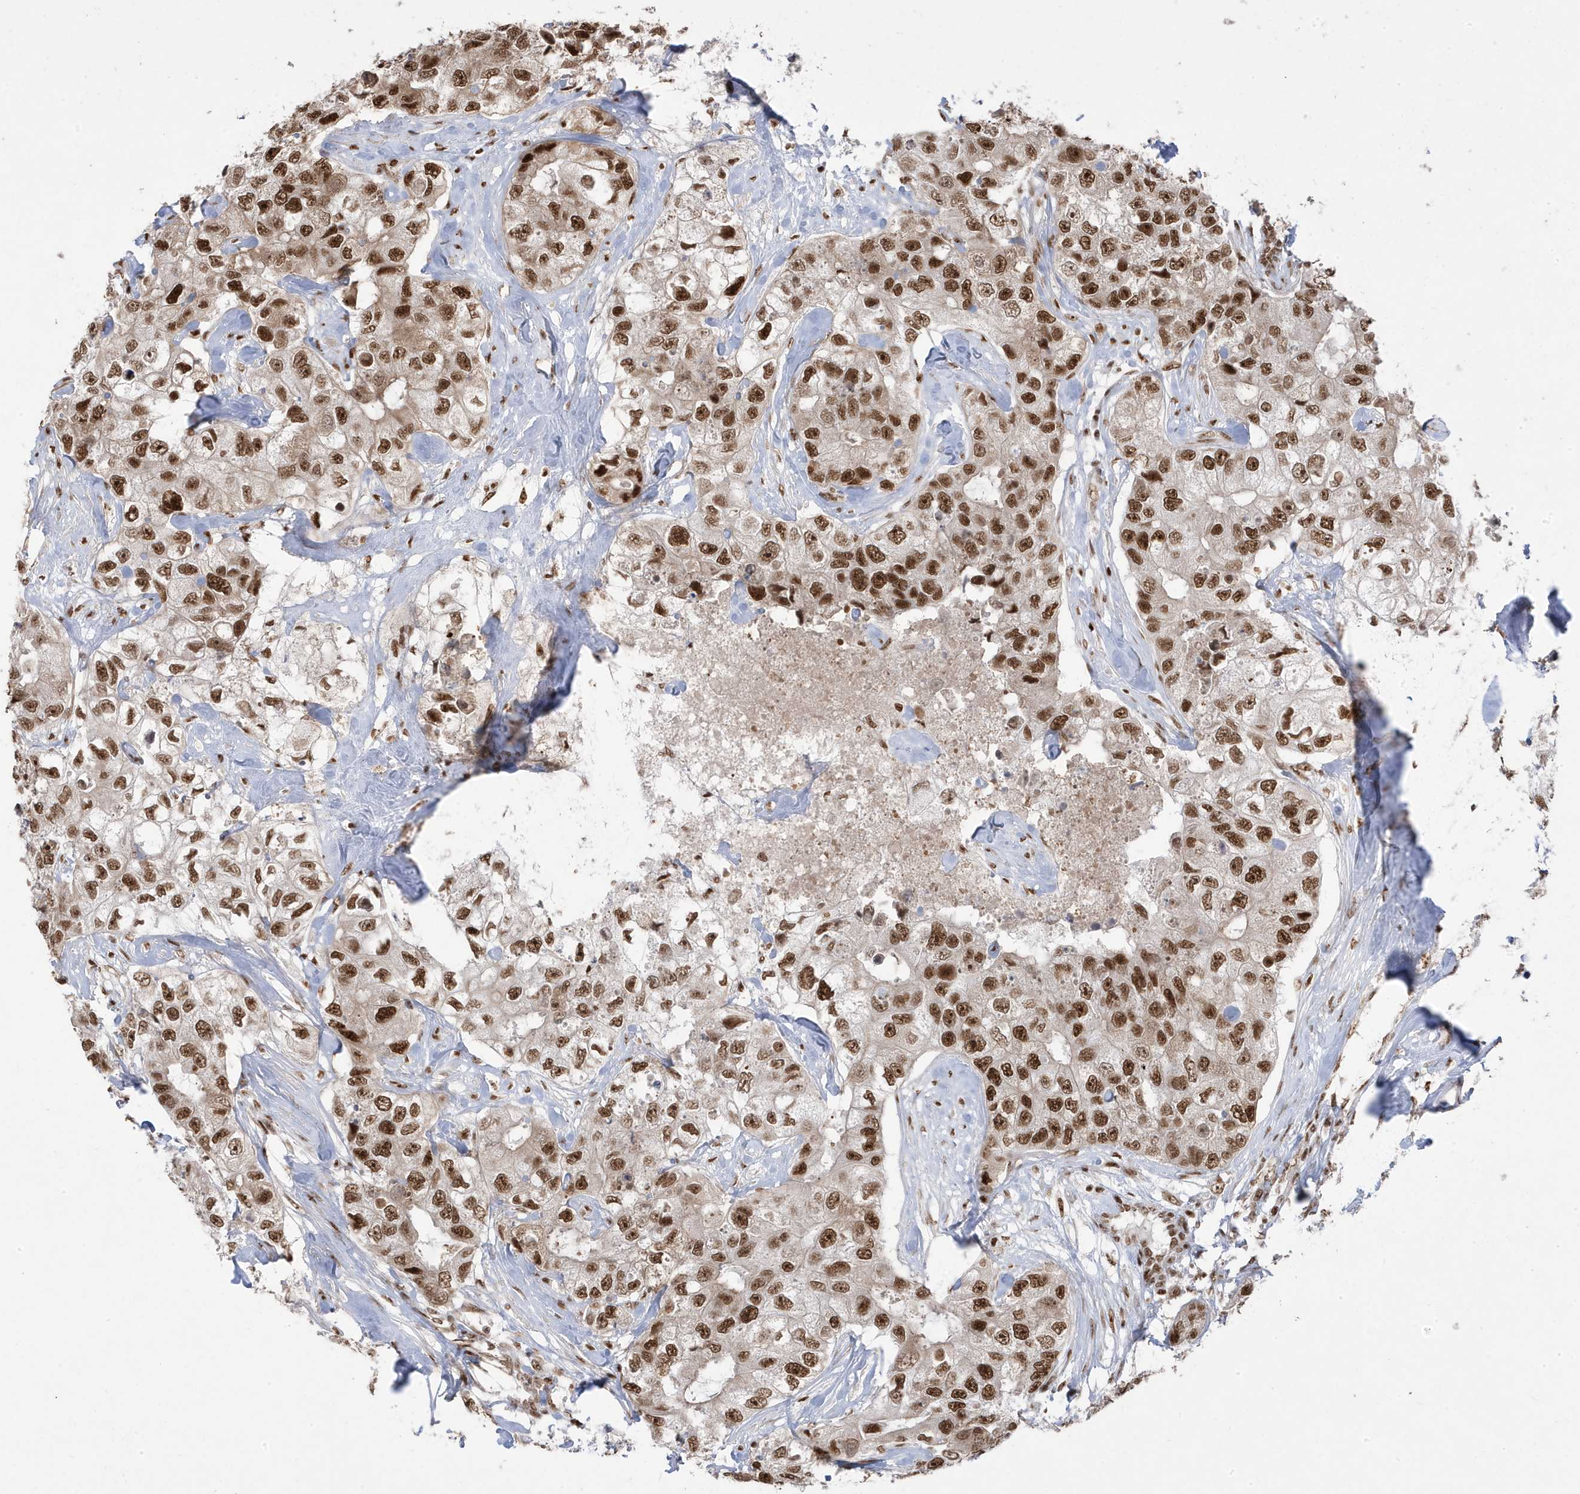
{"staining": {"intensity": "moderate", "quantity": ">75%", "location": "nuclear"}, "tissue": "breast cancer", "cell_type": "Tumor cells", "image_type": "cancer", "snomed": [{"axis": "morphology", "description": "Duct carcinoma"}, {"axis": "topography", "description": "Breast"}], "caption": "Breast cancer stained for a protein shows moderate nuclear positivity in tumor cells.", "gene": "MTREX", "patient": {"sex": "female", "age": 62}}